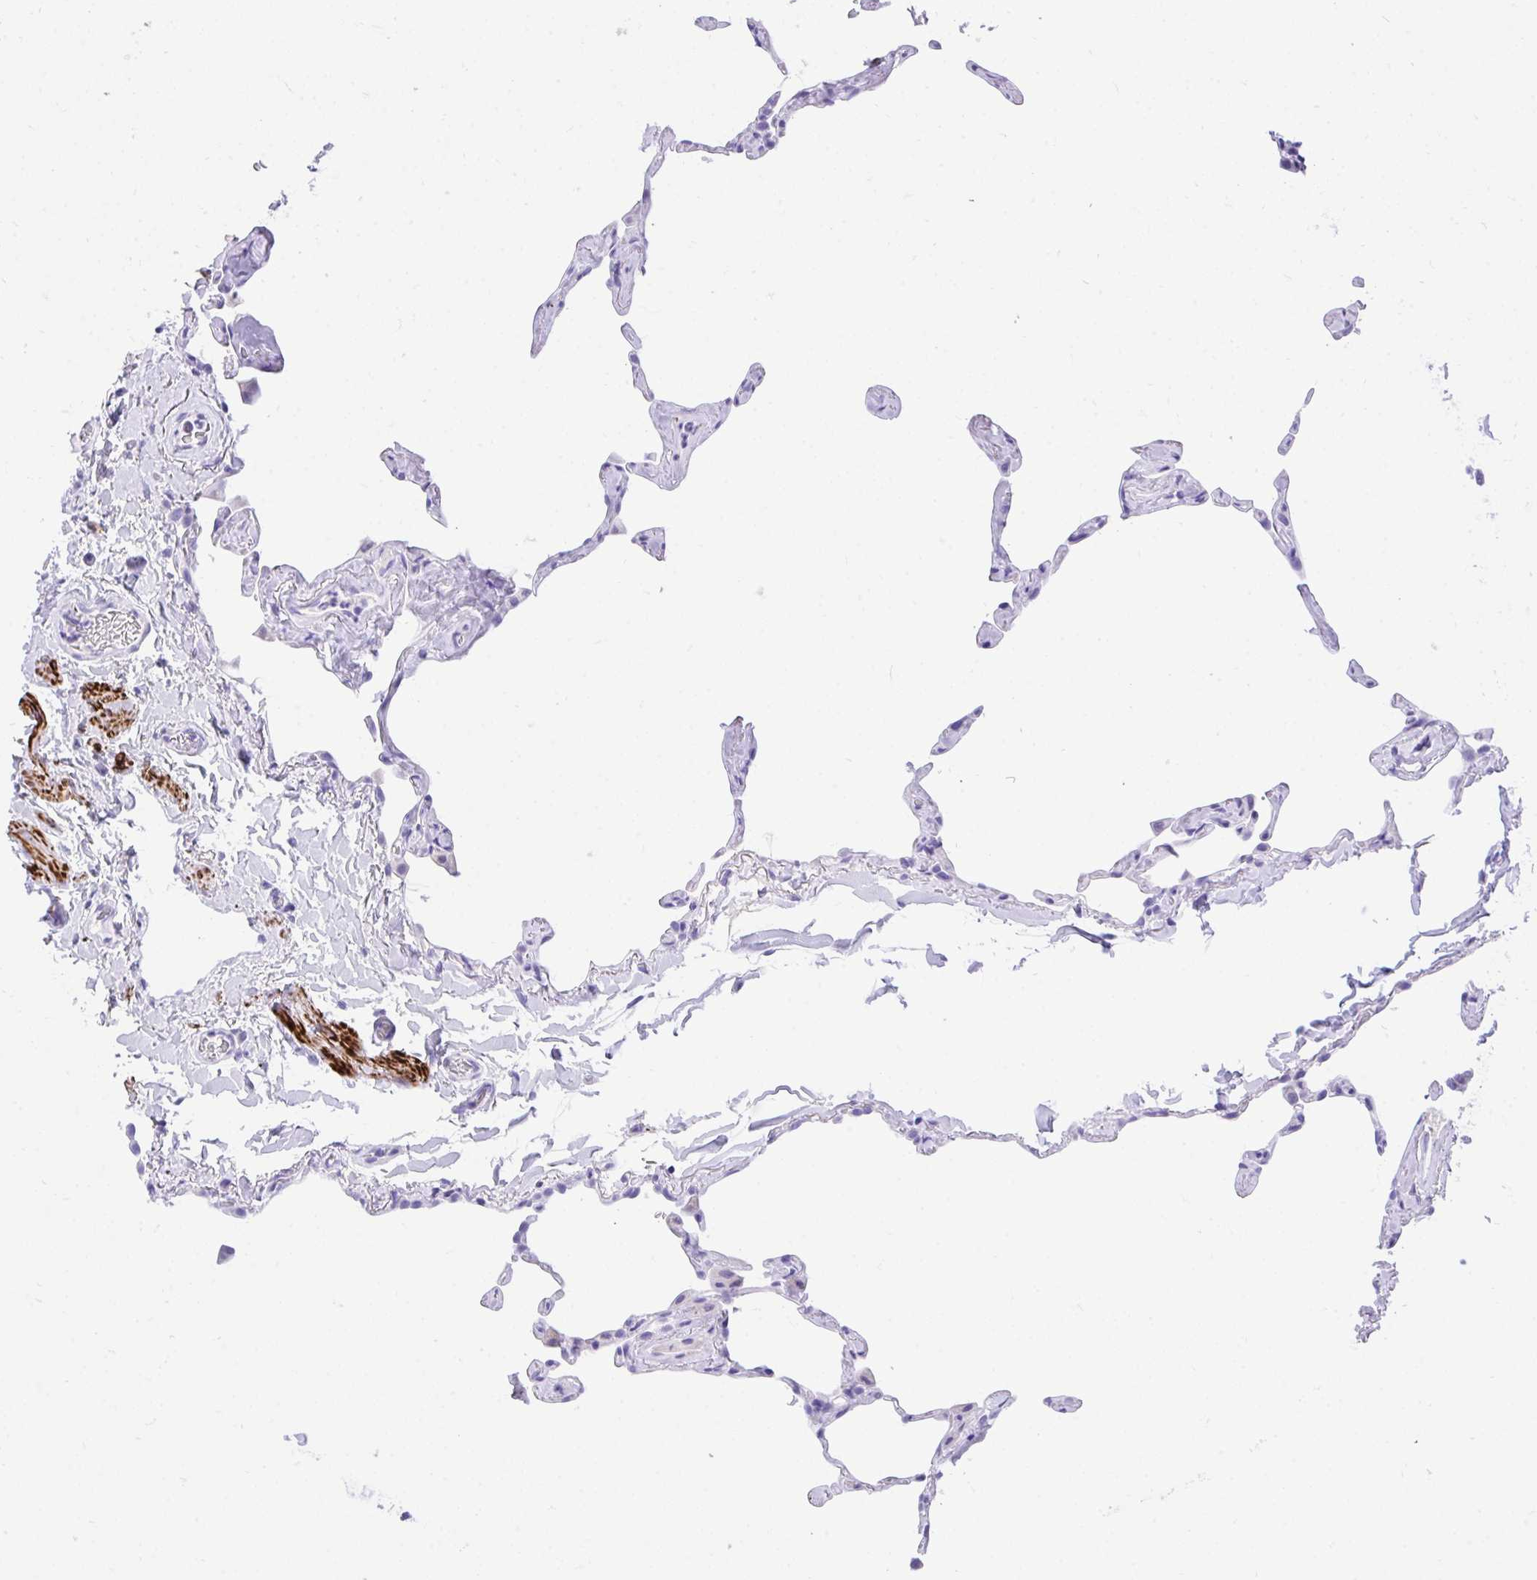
{"staining": {"intensity": "negative", "quantity": "none", "location": "none"}, "tissue": "lung", "cell_type": "Alveolar cells", "image_type": "normal", "snomed": [{"axis": "morphology", "description": "Normal tissue, NOS"}, {"axis": "topography", "description": "Lung"}], "caption": "Immunohistochemistry (IHC) histopathology image of normal lung: human lung stained with DAB (3,3'-diaminobenzidine) demonstrates no significant protein positivity in alveolar cells.", "gene": "KCNN4", "patient": {"sex": "male", "age": 65}}